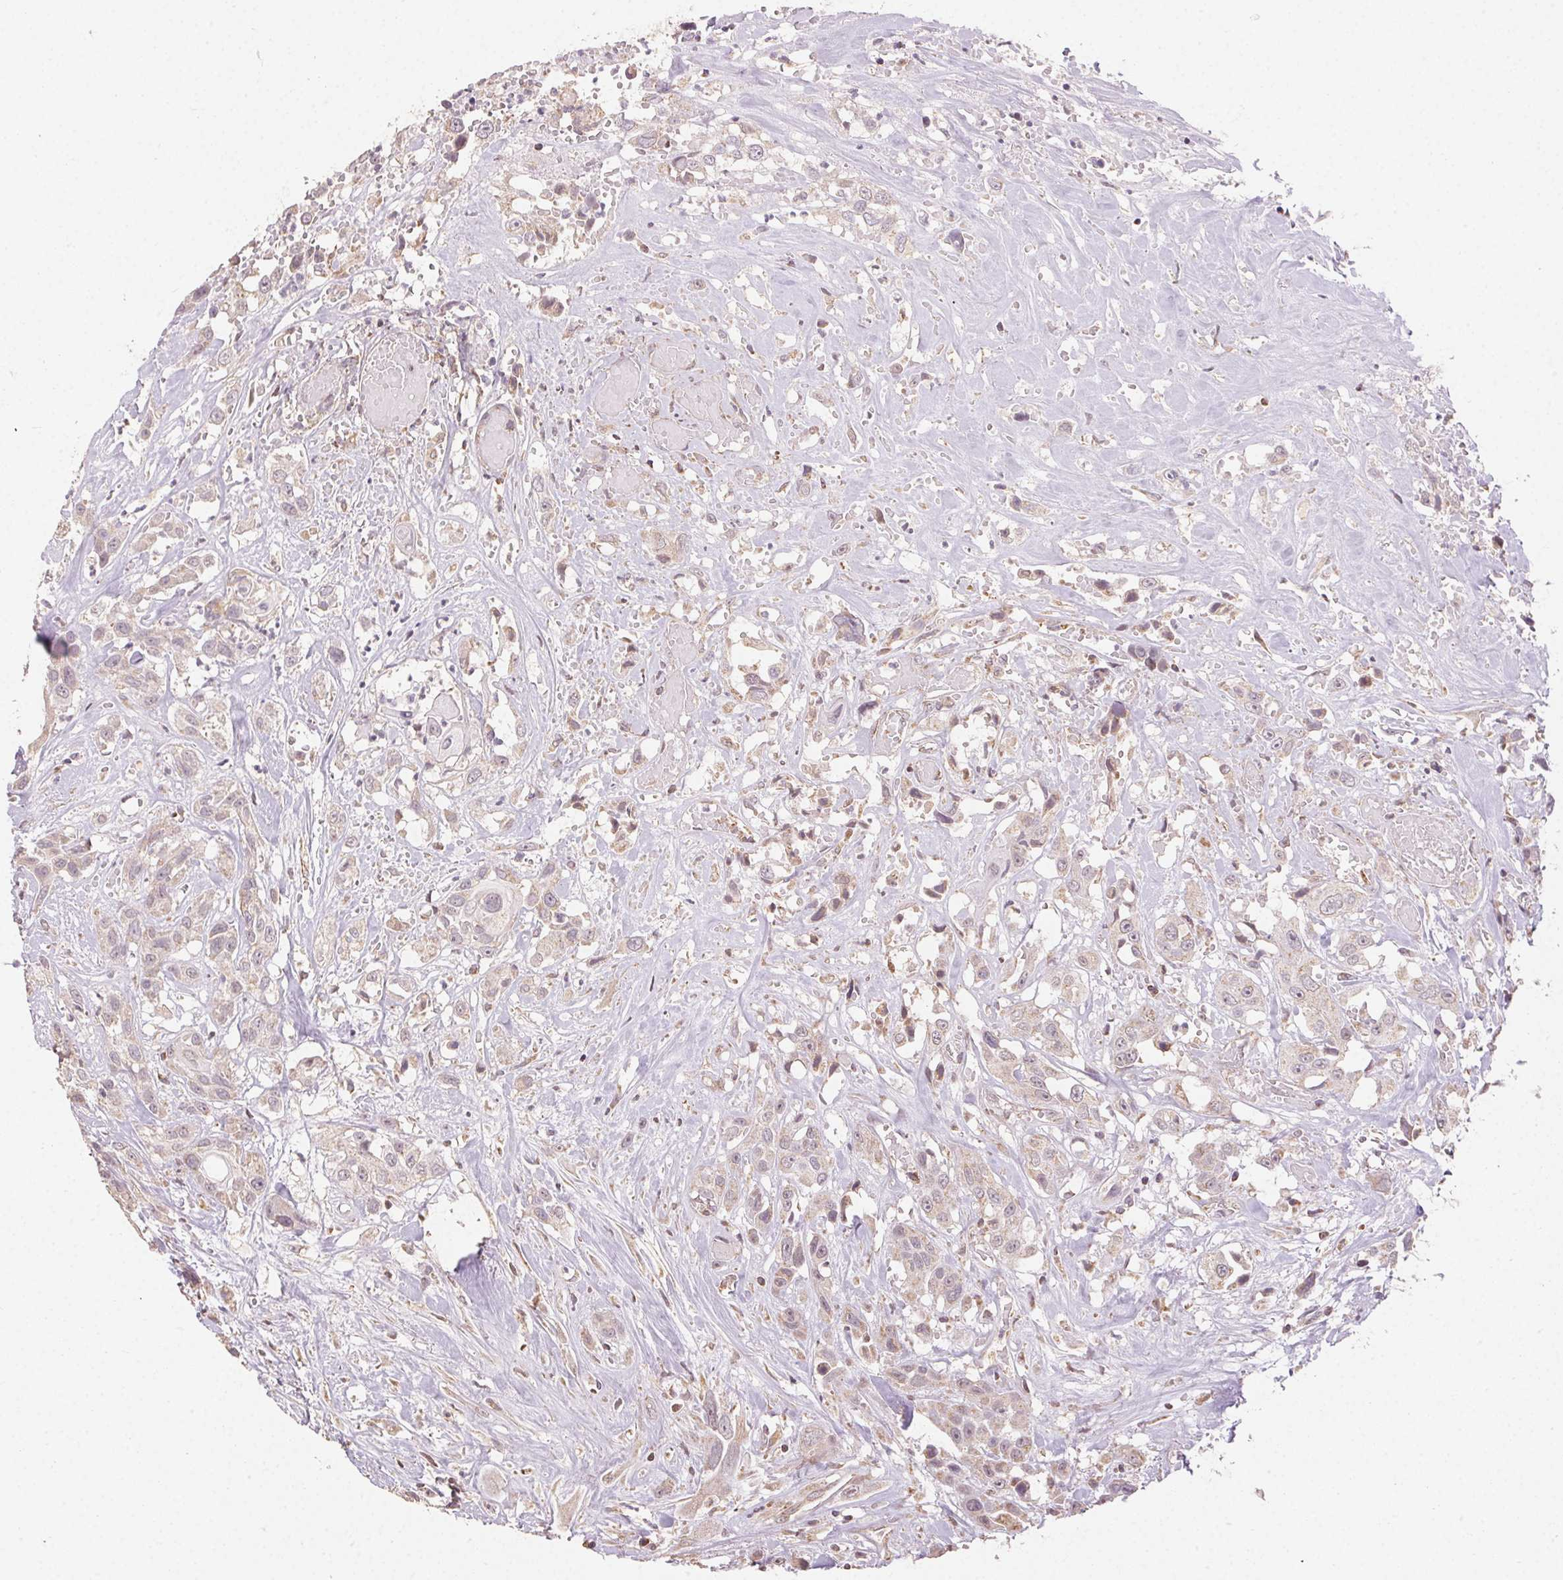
{"staining": {"intensity": "weak", "quantity": "<25%", "location": "cytoplasmic/membranous"}, "tissue": "head and neck cancer", "cell_type": "Tumor cells", "image_type": "cancer", "snomed": [{"axis": "morphology", "description": "Squamous cell carcinoma, NOS"}, {"axis": "topography", "description": "Head-Neck"}], "caption": "Immunohistochemical staining of human head and neck cancer reveals no significant positivity in tumor cells.", "gene": "CLASP1", "patient": {"sex": "male", "age": 57}}